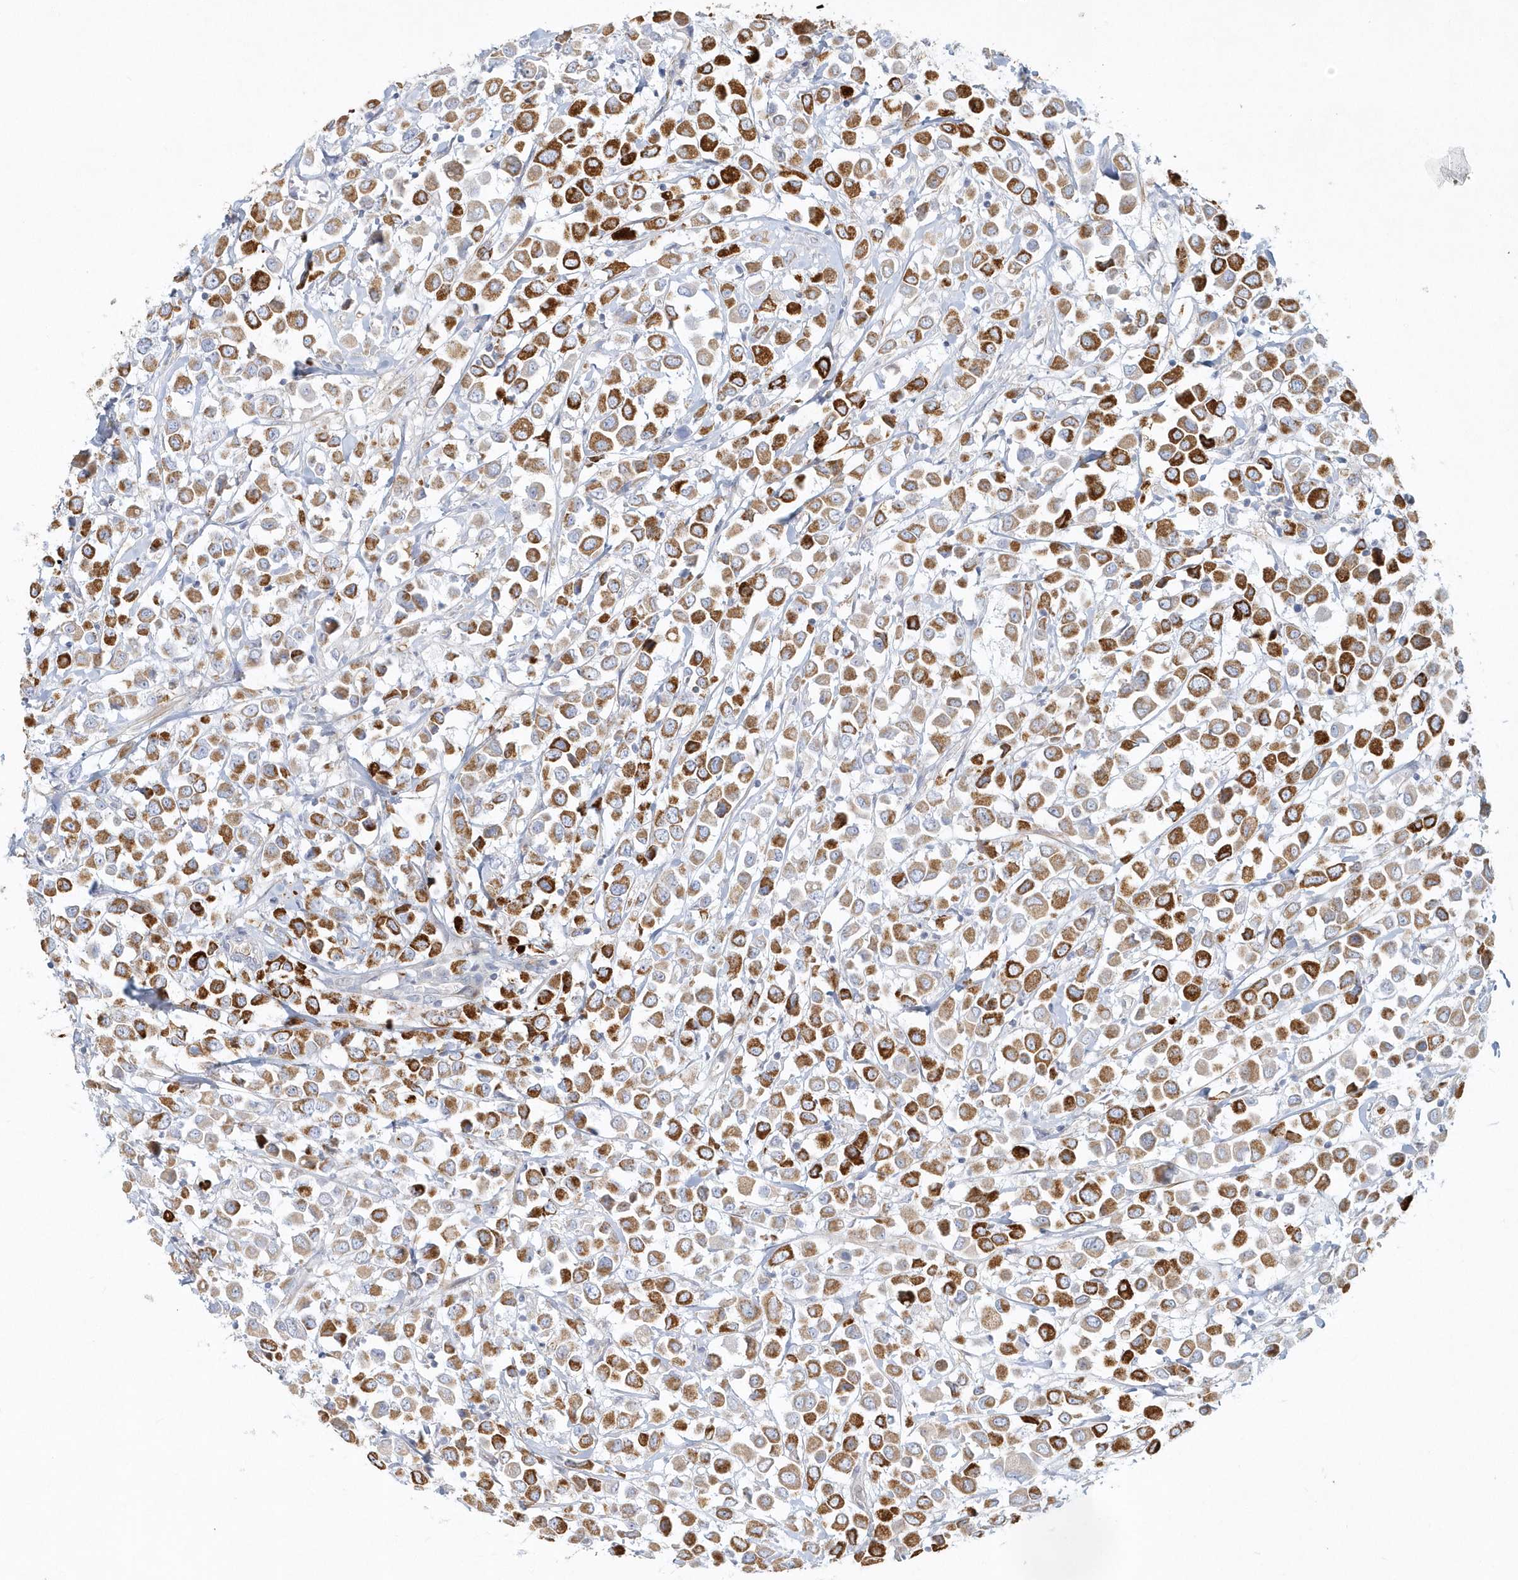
{"staining": {"intensity": "strong", "quantity": ">75%", "location": "cytoplasmic/membranous"}, "tissue": "breast cancer", "cell_type": "Tumor cells", "image_type": "cancer", "snomed": [{"axis": "morphology", "description": "Duct carcinoma"}, {"axis": "topography", "description": "Breast"}], "caption": "A brown stain highlights strong cytoplasmic/membranous staining of a protein in human breast cancer (infiltrating ductal carcinoma) tumor cells.", "gene": "DNAH1", "patient": {"sex": "female", "age": 61}}